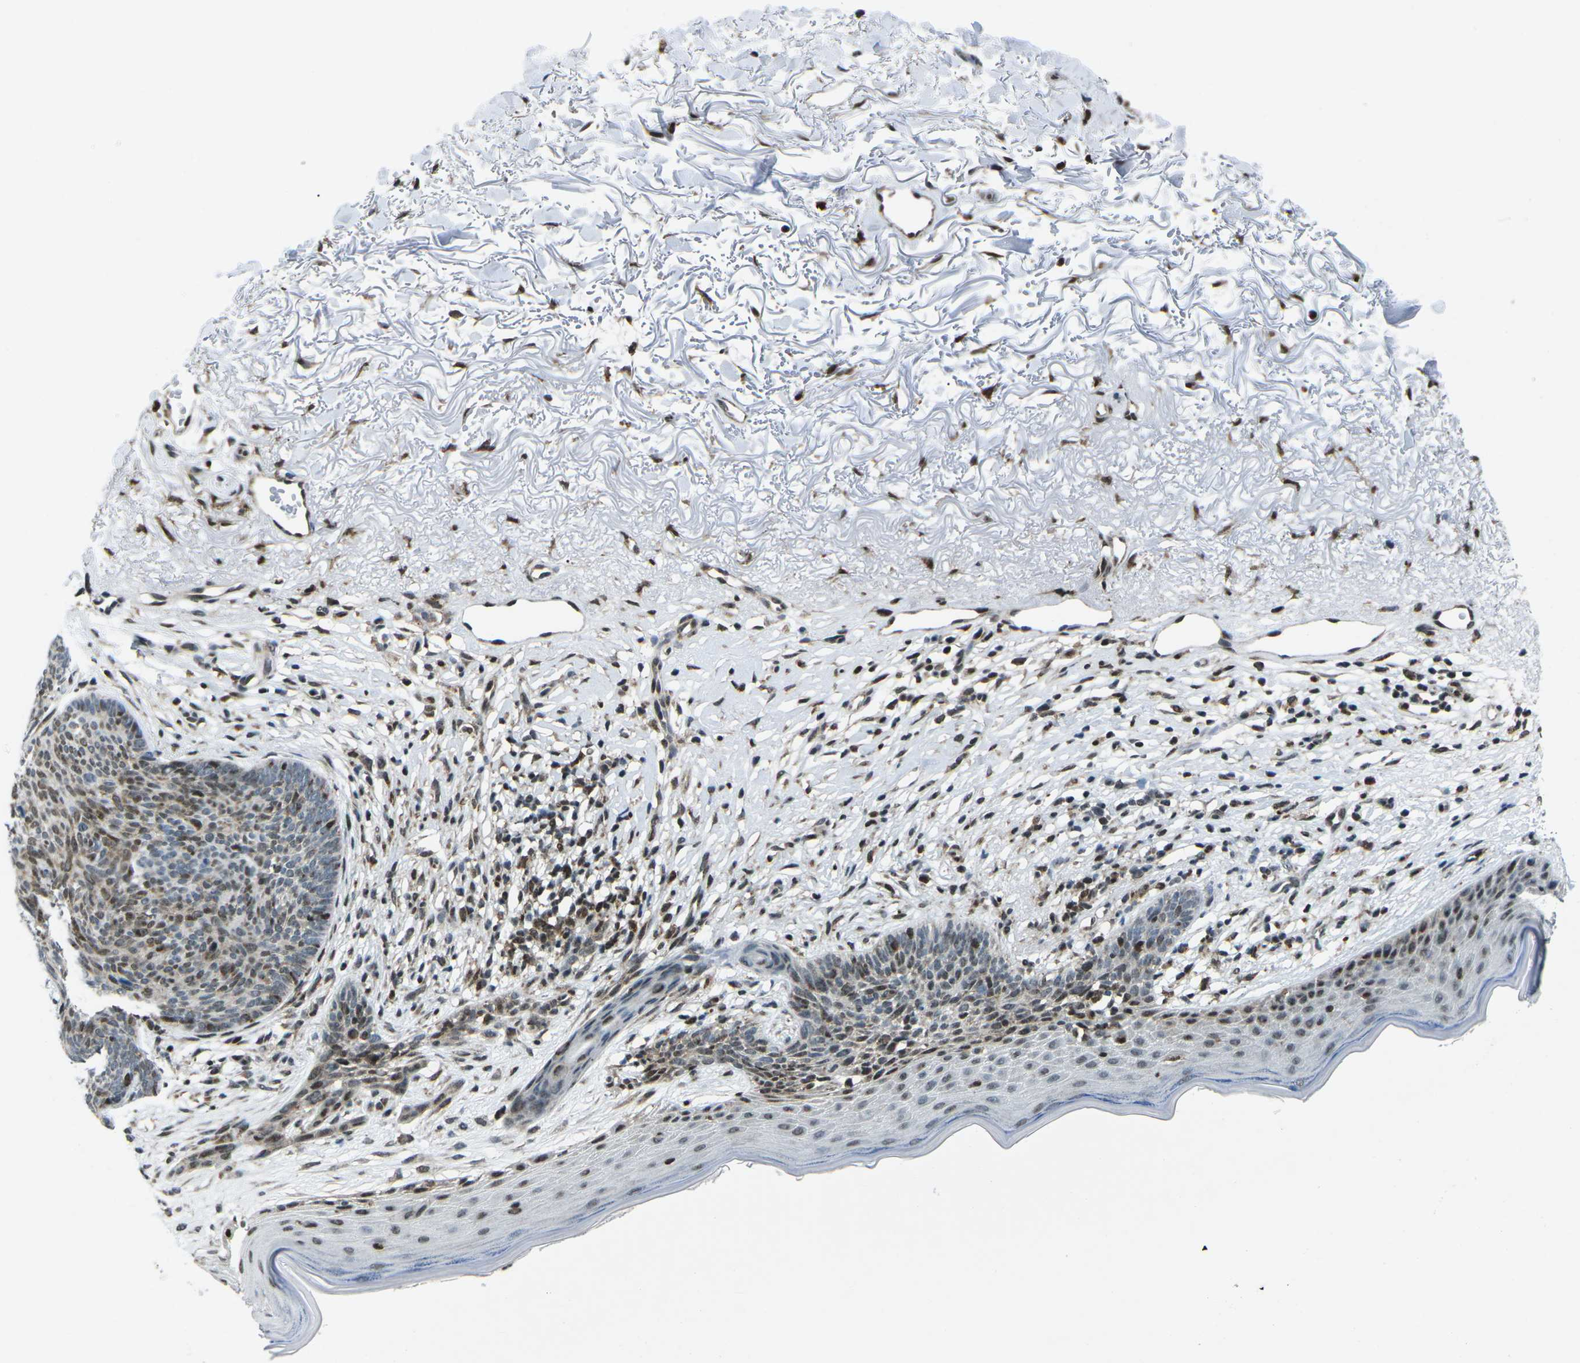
{"staining": {"intensity": "moderate", "quantity": "25%-75%", "location": "nuclear"}, "tissue": "skin cancer", "cell_type": "Tumor cells", "image_type": "cancer", "snomed": [{"axis": "morphology", "description": "Normal tissue, NOS"}, {"axis": "morphology", "description": "Basal cell carcinoma"}, {"axis": "topography", "description": "Skin"}], "caption": "A brown stain shows moderate nuclear staining of a protein in human skin cancer tumor cells.", "gene": "MBNL1", "patient": {"sex": "female", "age": 70}}